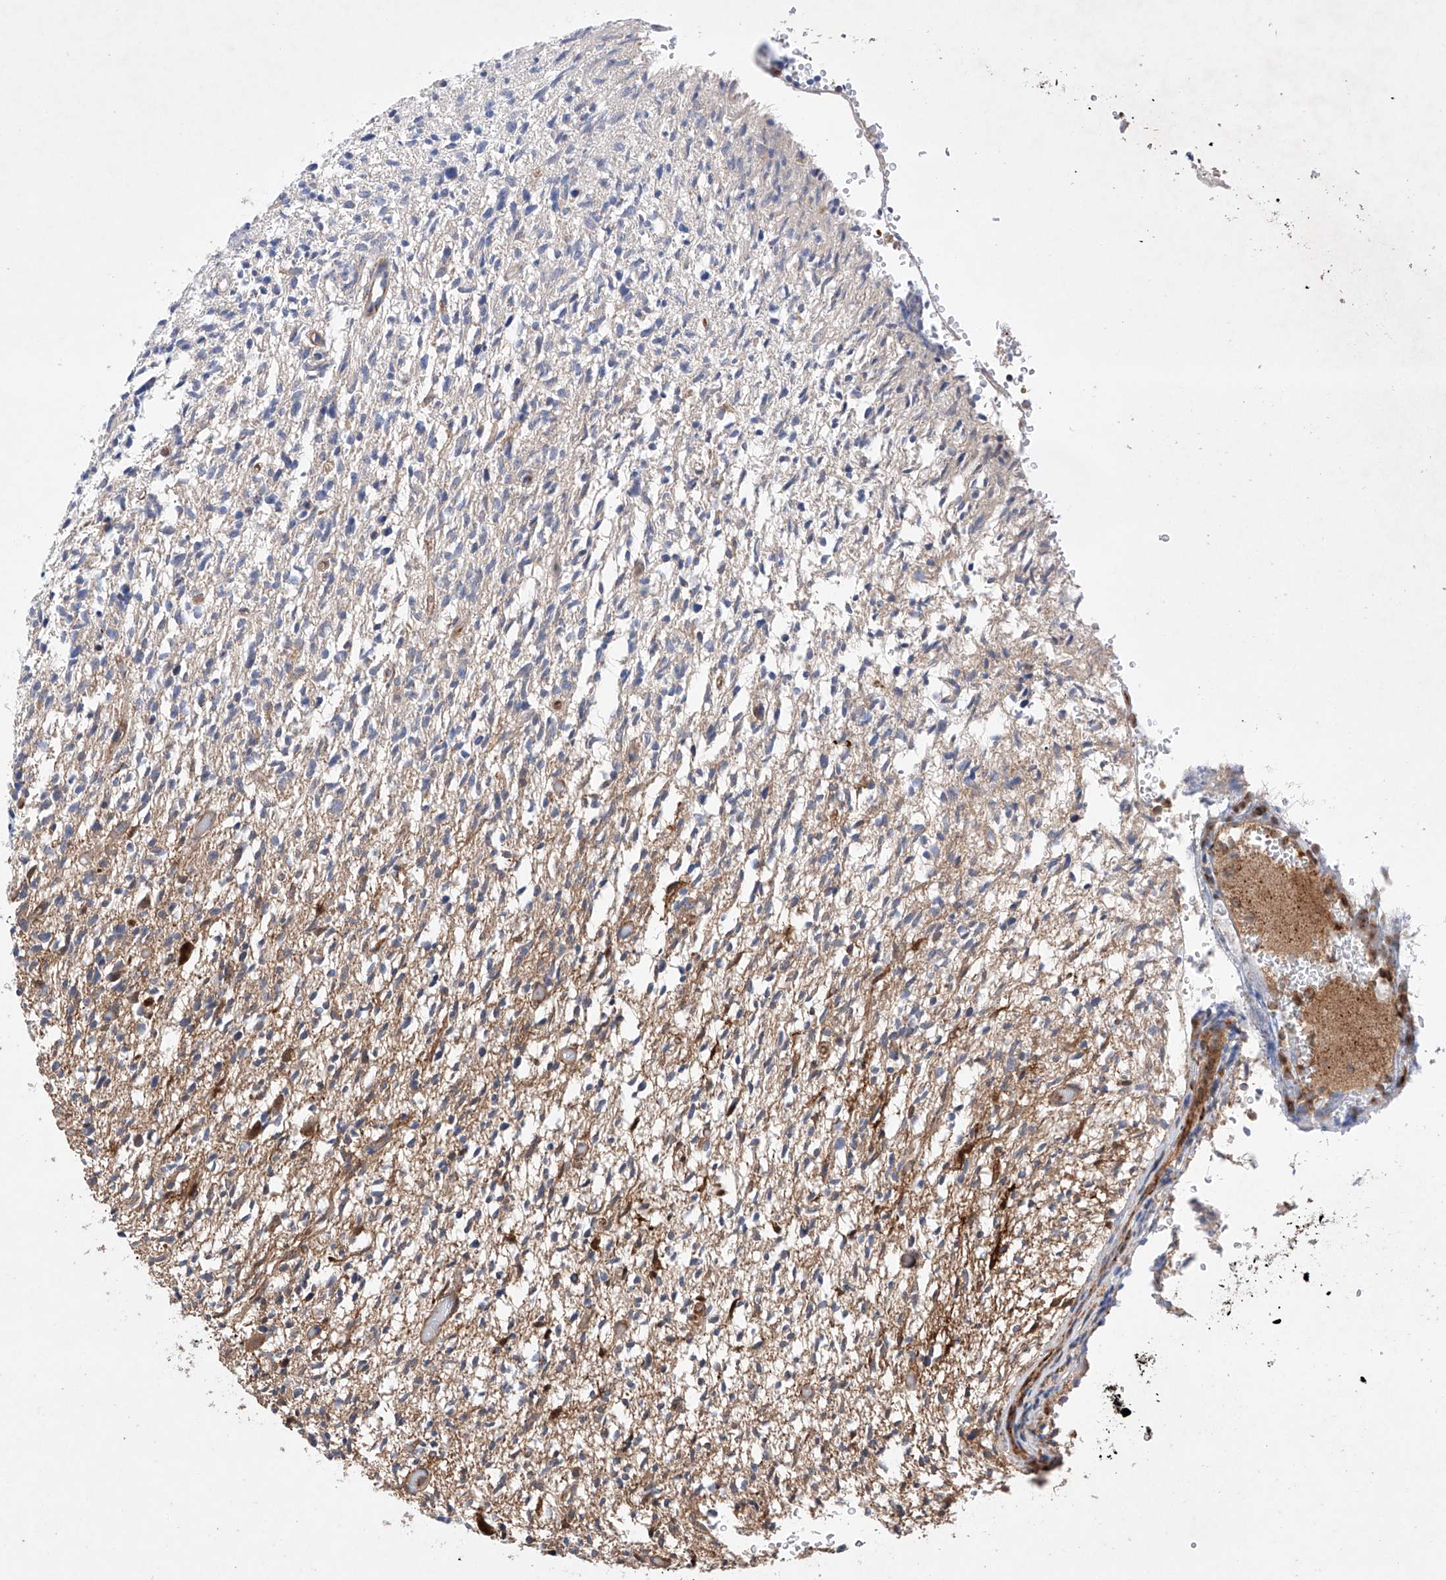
{"staining": {"intensity": "weak", "quantity": "25%-75%", "location": "cytoplasmic/membranous"}, "tissue": "glioma", "cell_type": "Tumor cells", "image_type": "cancer", "snomed": [{"axis": "morphology", "description": "Glioma, malignant, High grade"}, {"axis": "topography", "description": "Brain"}], "caption": "Glioma was stained to show a protein in brown. There is low levels of weak cytoplasmic/membranous staining in about 25%-75% of tumor cells.", "gene": "TIMM23", "patient": {"sex": "female", "age": 57}}